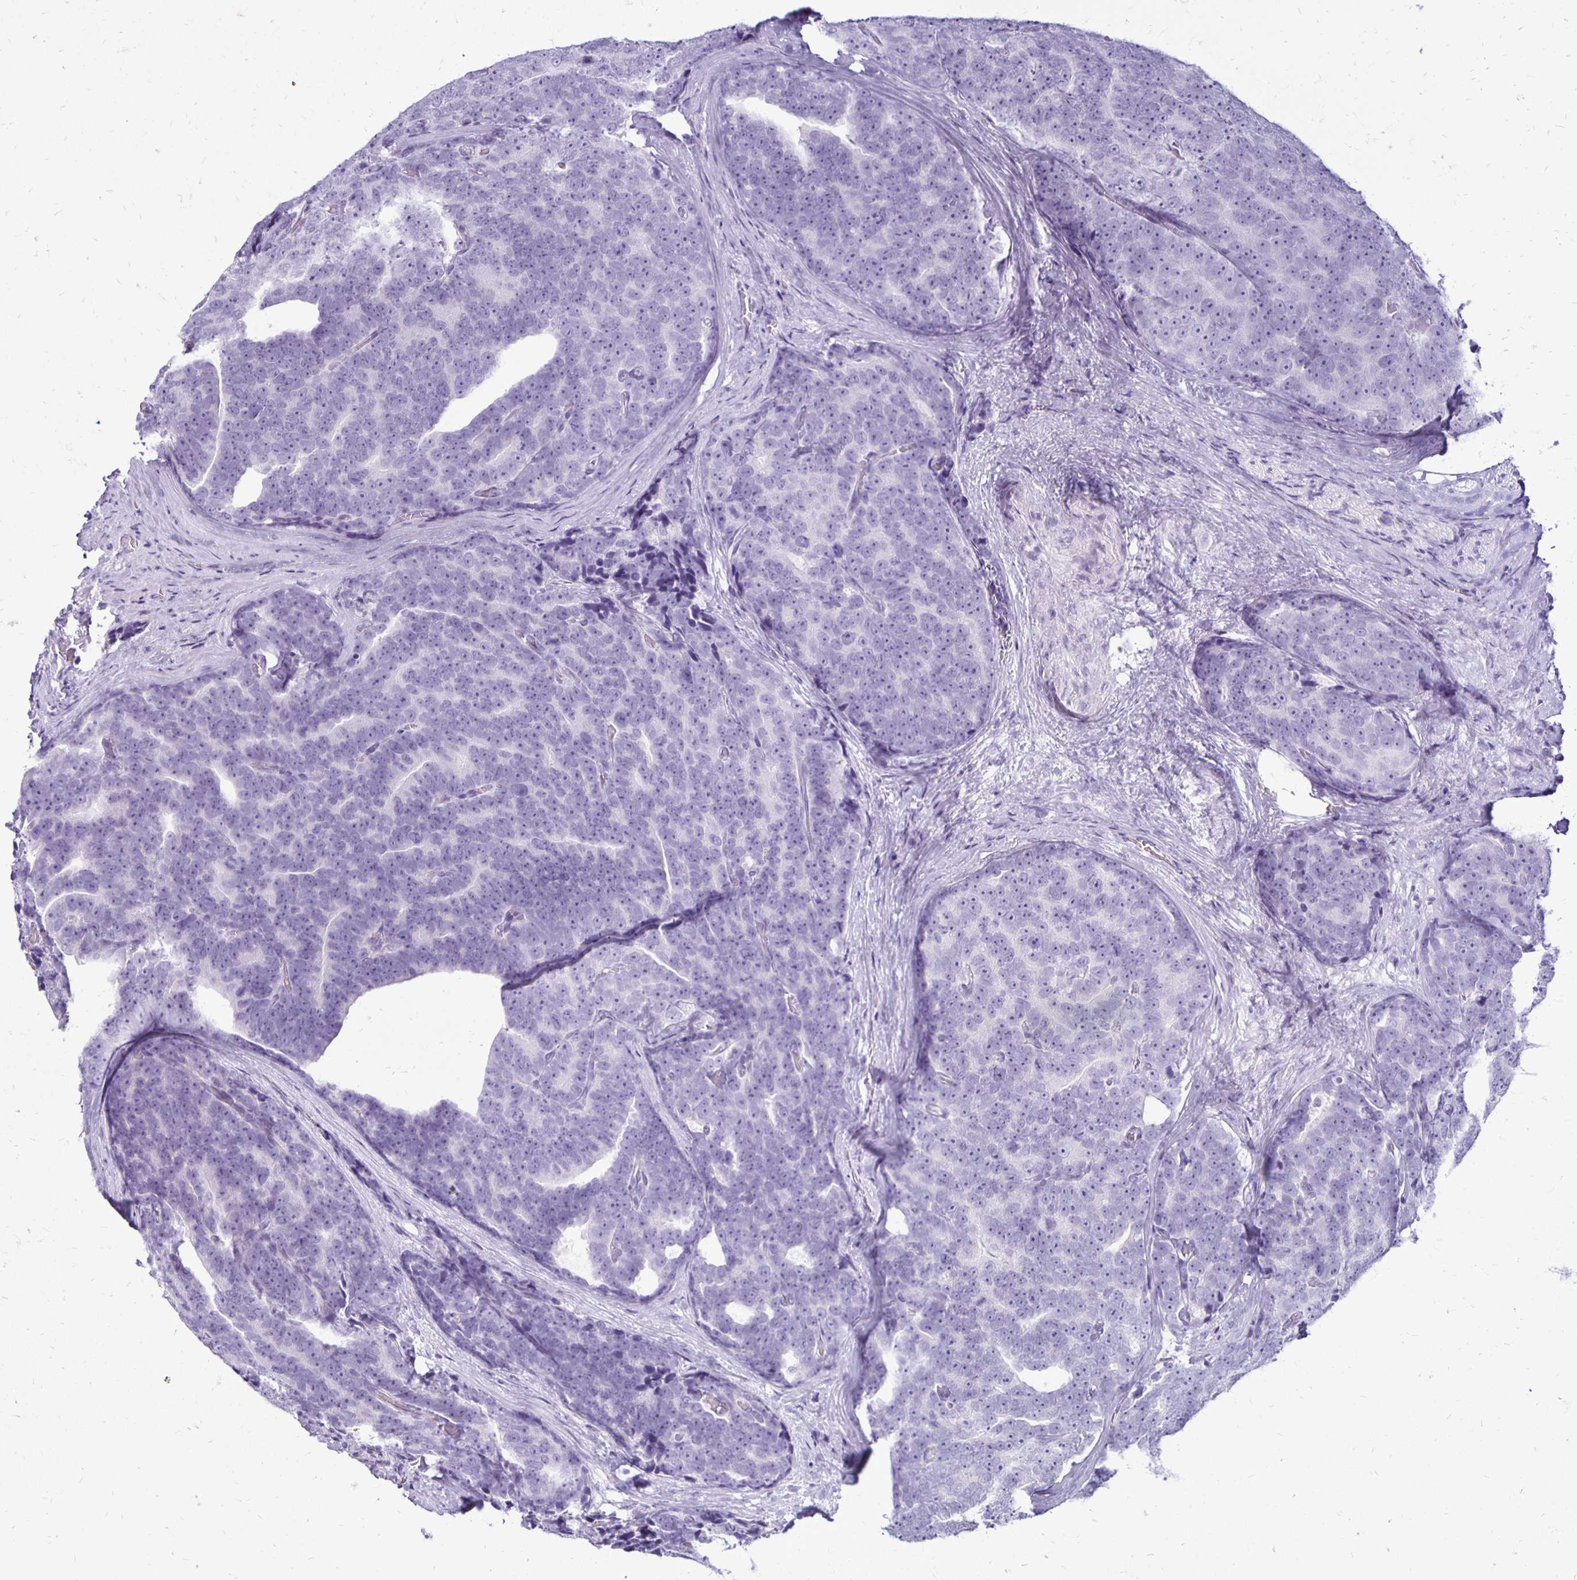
{"staining": {"intensity": "negative", "quantity": "none", "location": "none"}, "tissue": "prostate cancer", "cell_type": "Tumor cells", "image_type": "cancer", "snomed": [{"axis": "morphology", "description": "Adenocarcinoma, Low grade"}, {"axis": "topography", "description": "Prostate"}], "caption": "This is an immunohistochemistry photomicrograph of prostate adenocarcinoma (low-grade). There is no expression in tumor cells.", "gene": "RYR1", "patient": {"sex": "male", "age": 62}}